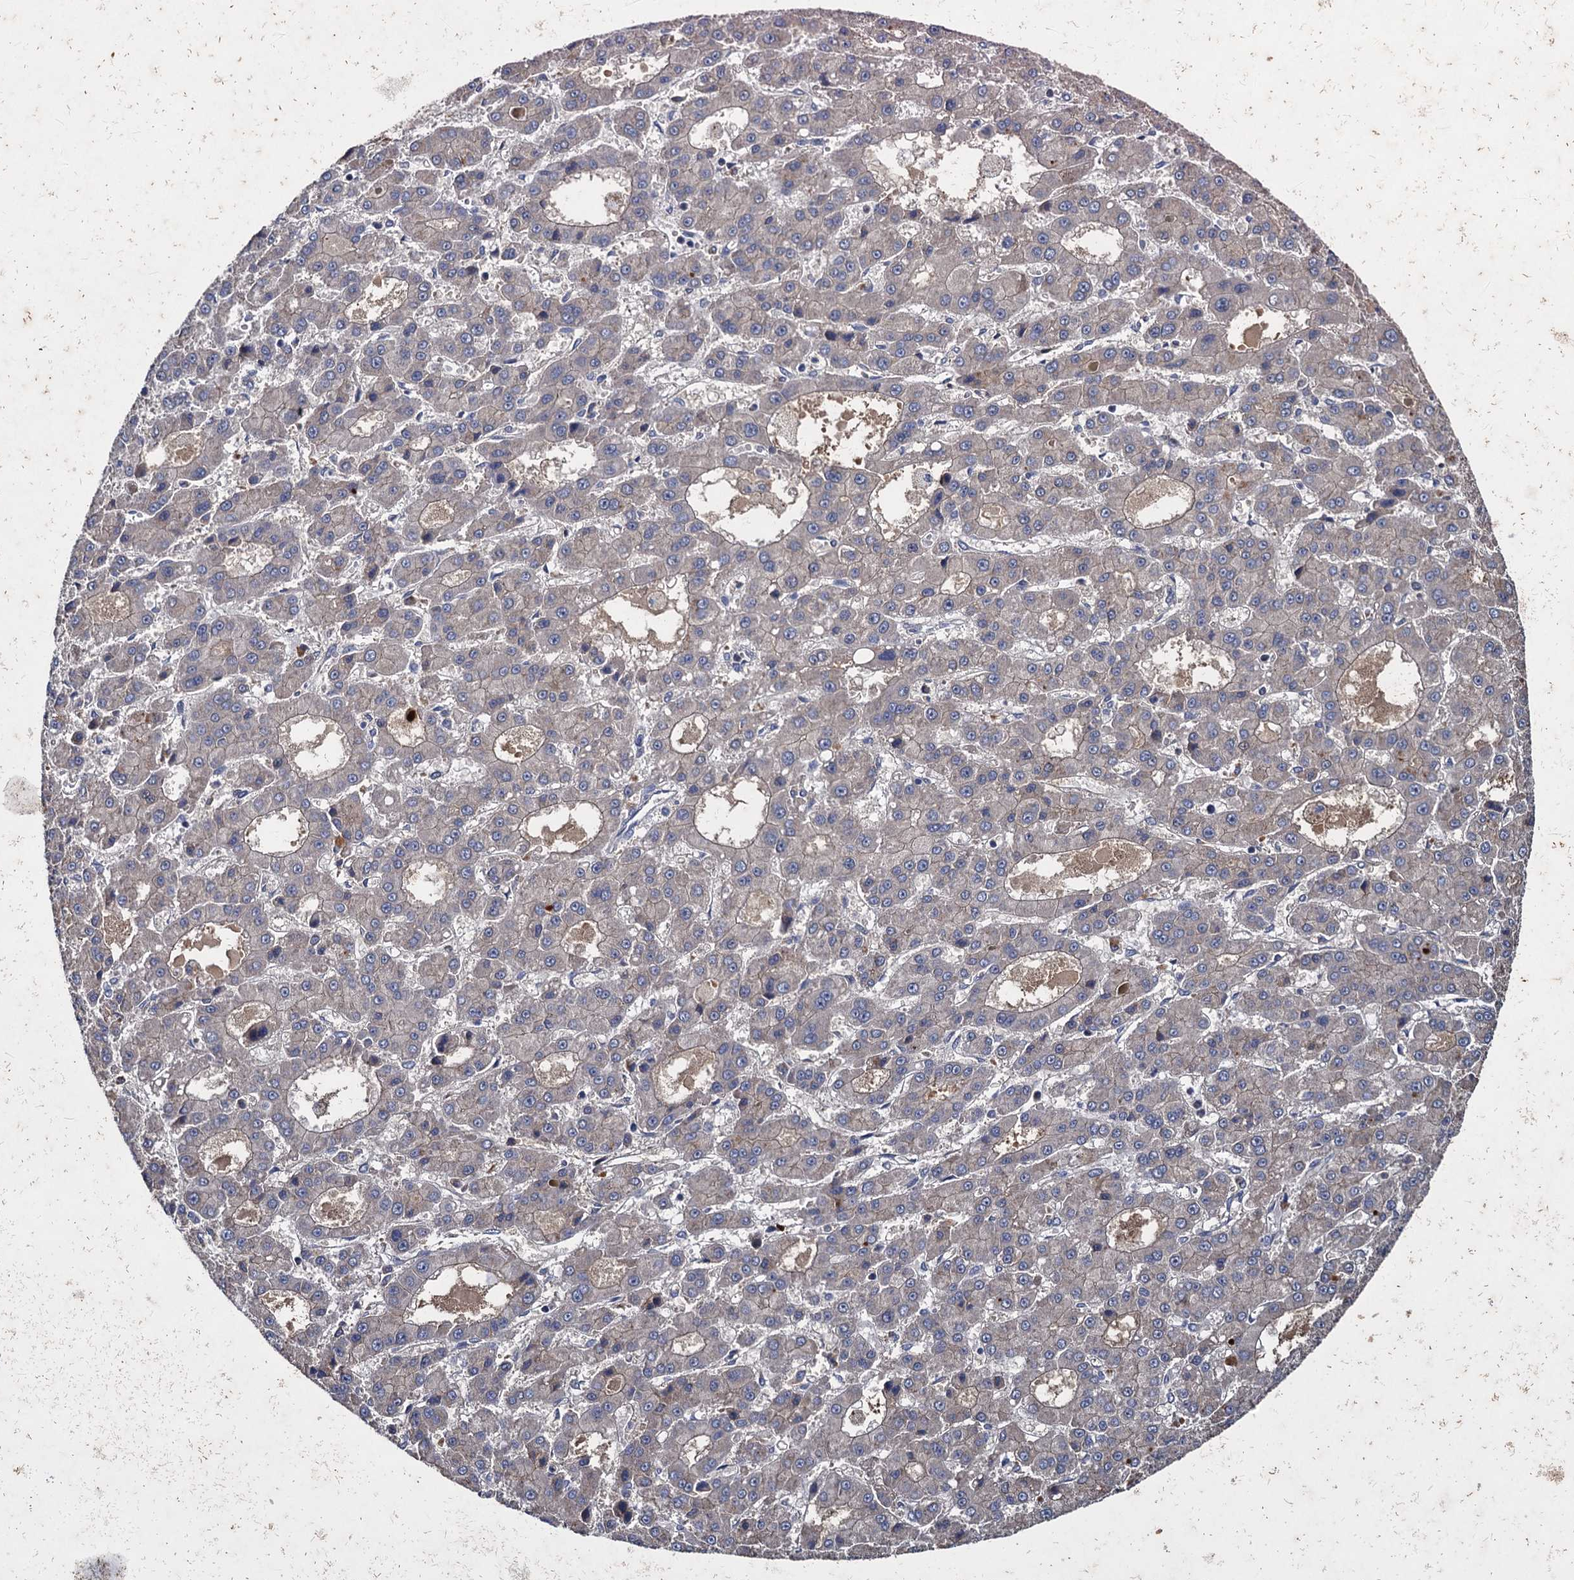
{"staining": {"intensity": "negative", "quantity": "none", "location": "none"}, "tissue": "liver cancer", "cell_type": "Tumor cells", "image_type": "cancer", "snomed": [{"axis": "morphology", "description": "Carcinoma, Hepatocellular, NOS"}, {"axis": "topography", "description": "Liver"}], "caption": "Immunohistochemical staining of human liver cancer shows no significant staining in tumor cells.", "gene": "CCDC184", "patient": {"sex": "male", "age": 70}}